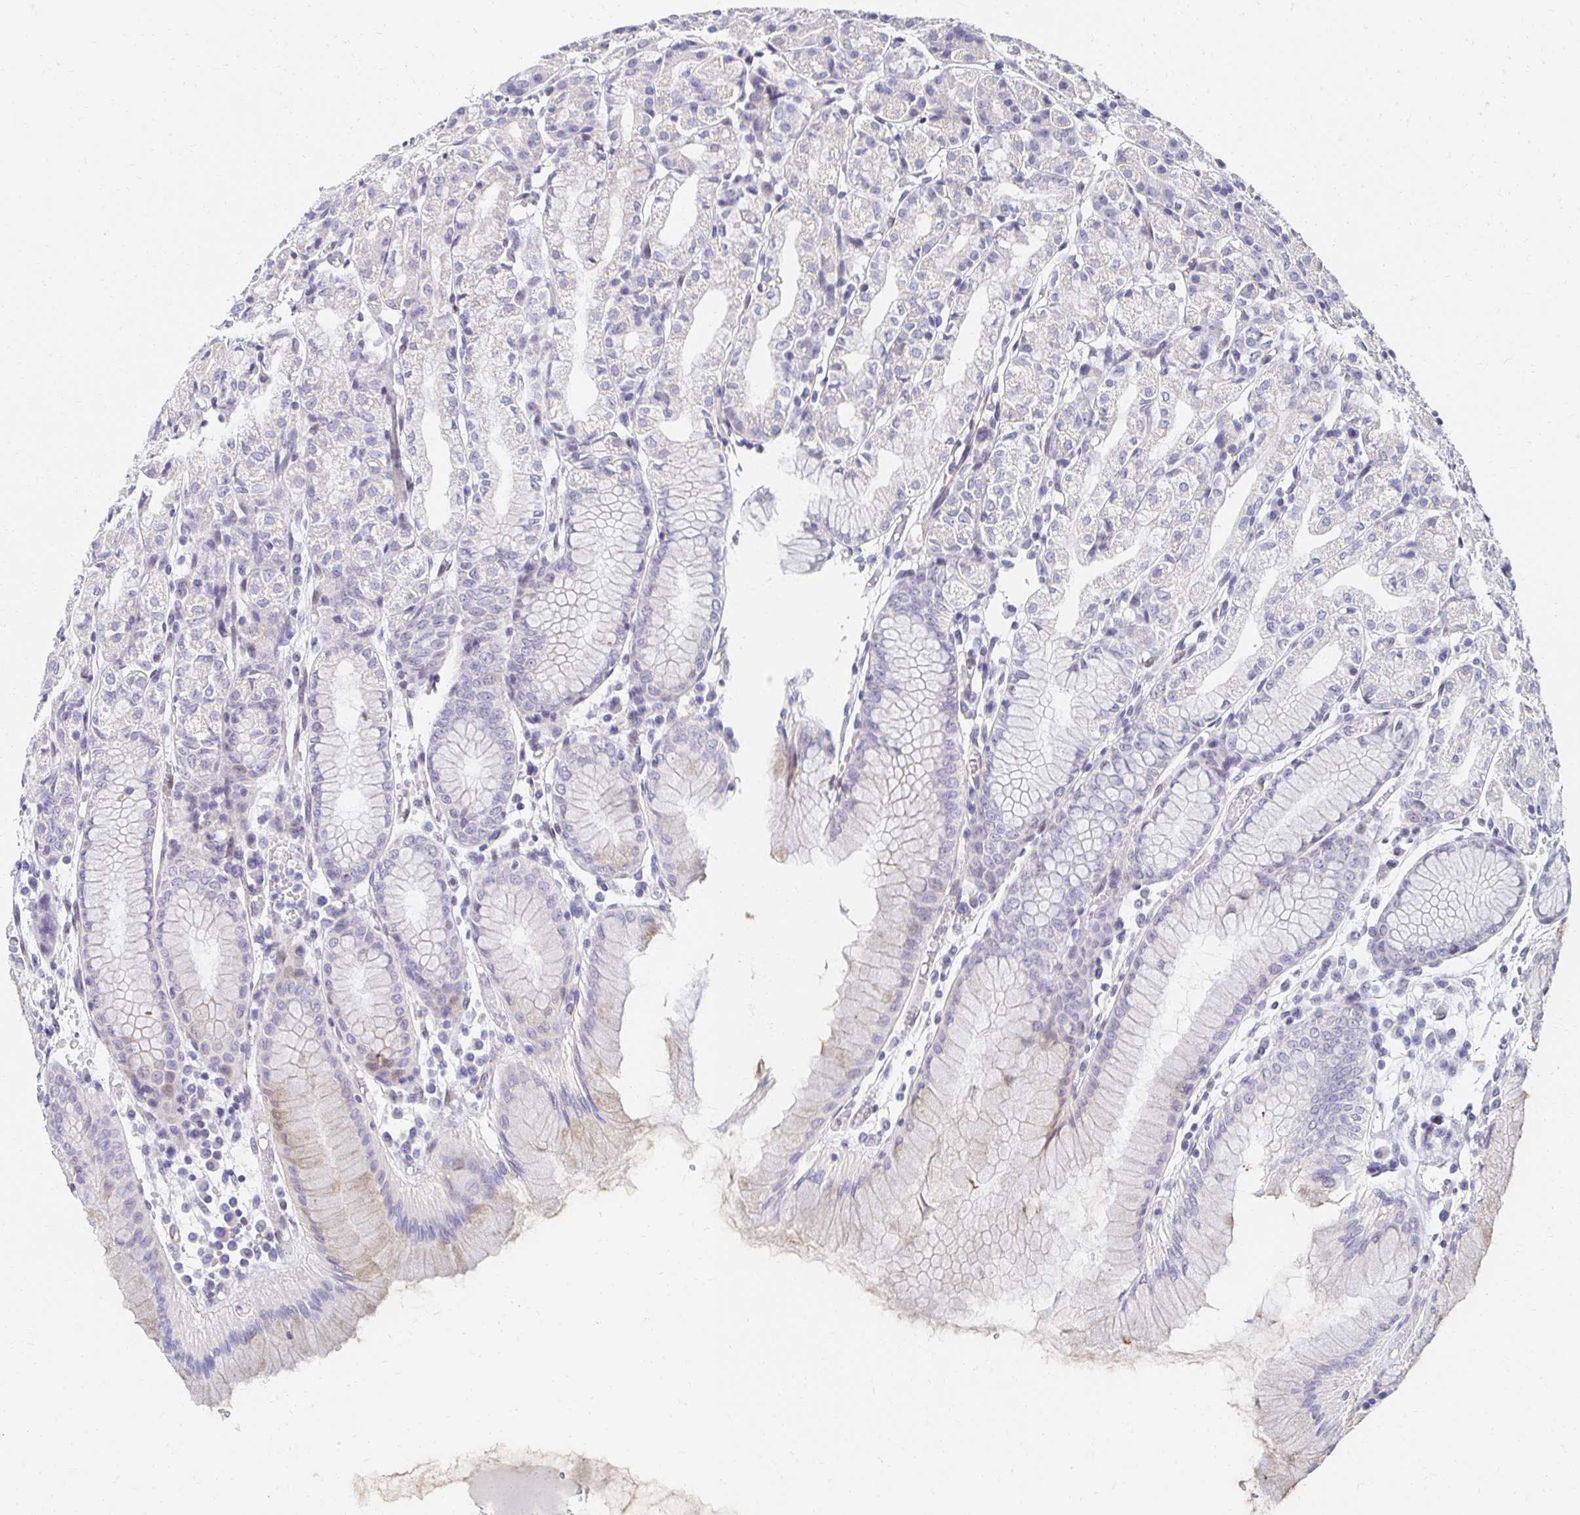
{"staining": {"intensity": "negative", "quantity": "none", "location": "none"}, "tissue": "stomach", "cell_type": "Glandular cells", "image_type": "normal", "snomed": [{"axis": "morphology", "description": "Normal tissue, NOS"}, {"axis": "topography", "description": "Stomach"}], "caption": "Glandular cells are negative for protein expression in benign human stomach. (DAB (3,3'-diaminobenzidine) immunohistochemistry, high magnification).", "gene": "AKAP14", "patient": {"sex": "female", "age": 57}}